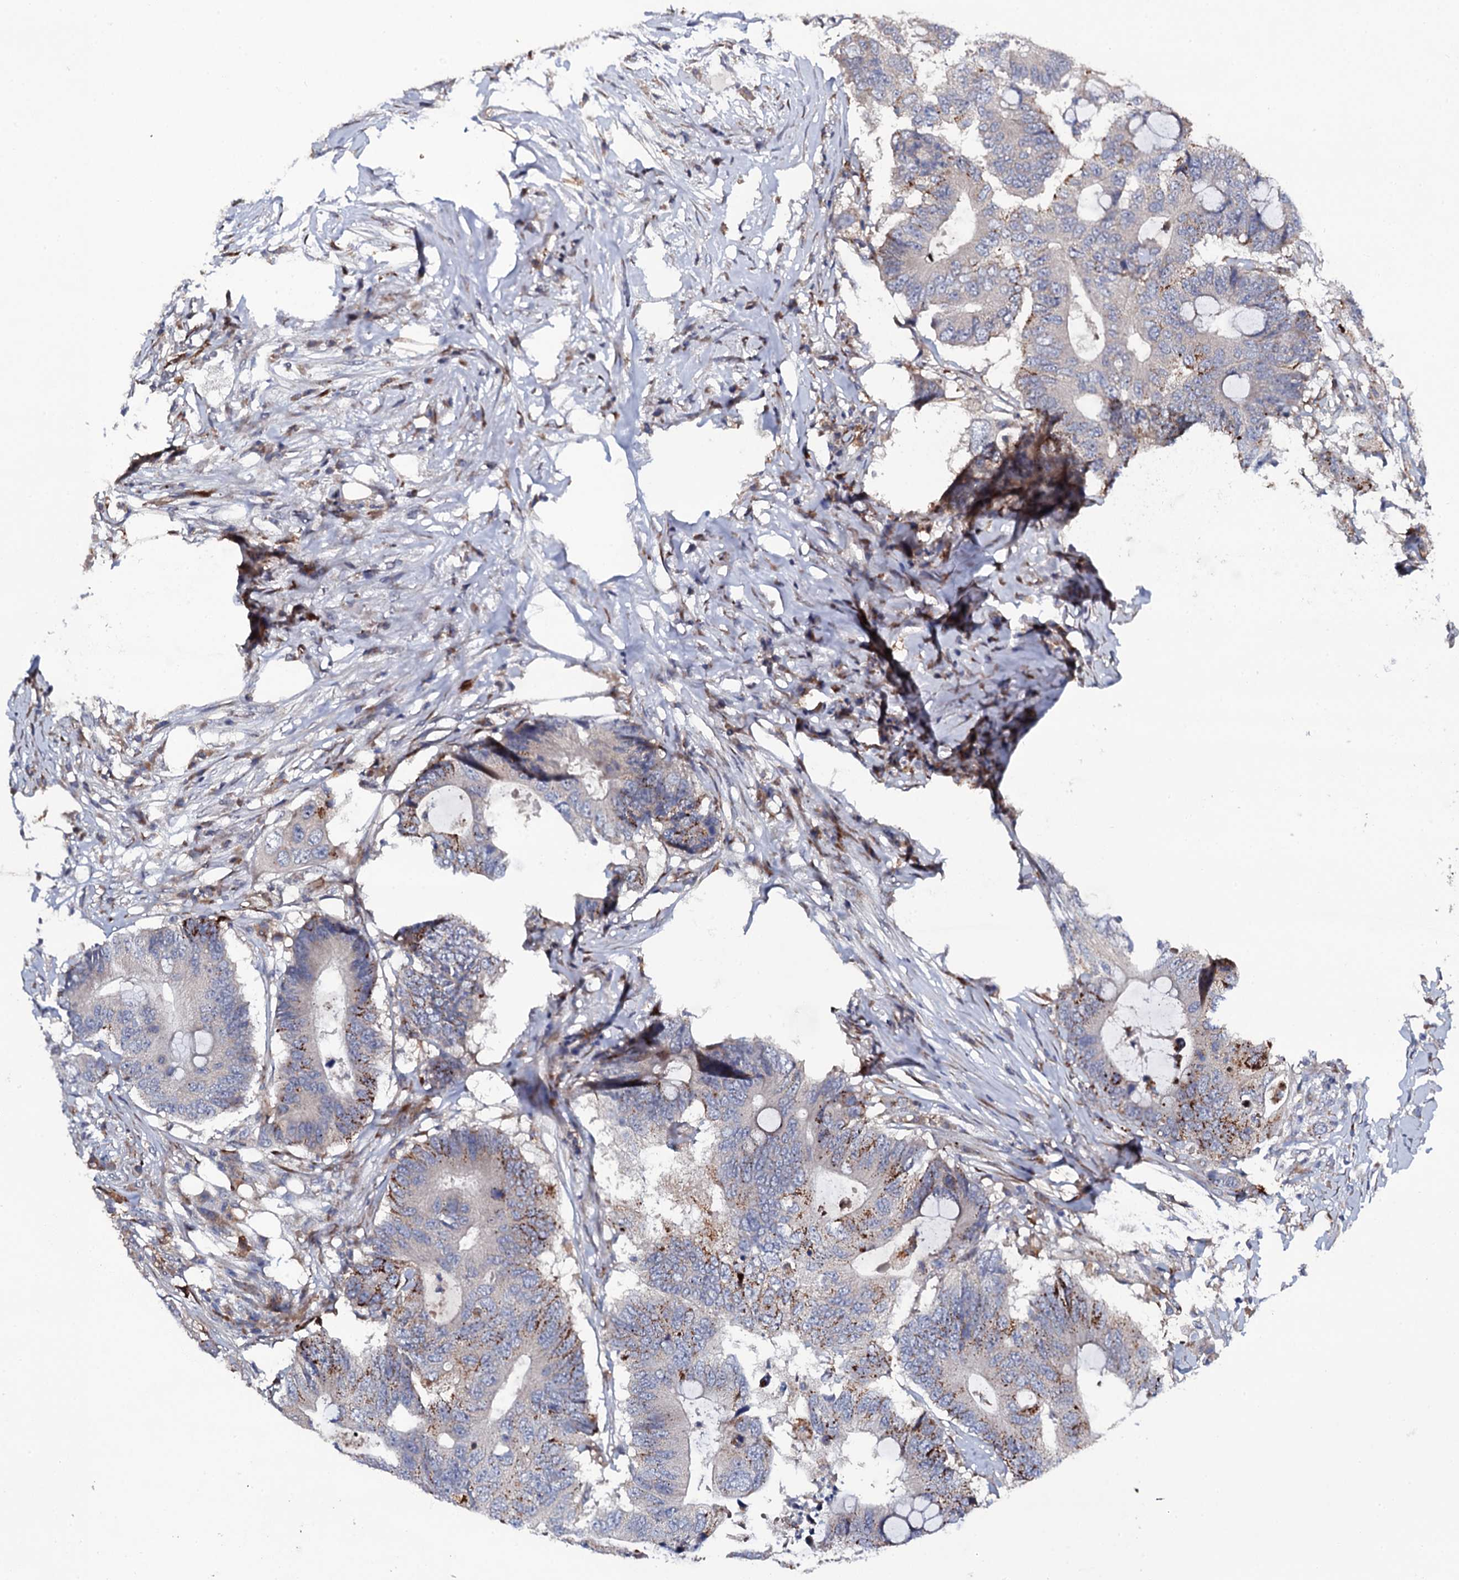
{"staining": {"intensity": "moderate", "quantity": "25%-75%", "location": "cytoplasmic/membranous"}, "tissue": "colorectal cancer", "cell_type": "Tumor cells", "image_type": "cancer", "snomed": [{"axis": "morphology", "description": "Adenocarcinoma, NOS"}, {"axis": "topography", "description": "Colon"}], "caption": "Colorectal adenocarcinoma stained for a protein (brown) exhibits moderate cytoplasmic/membranous positive expression in about 25%-75% of tumor cells.", "gene": "LRRC28", "patient": {"sex": "male", "age": 71}}